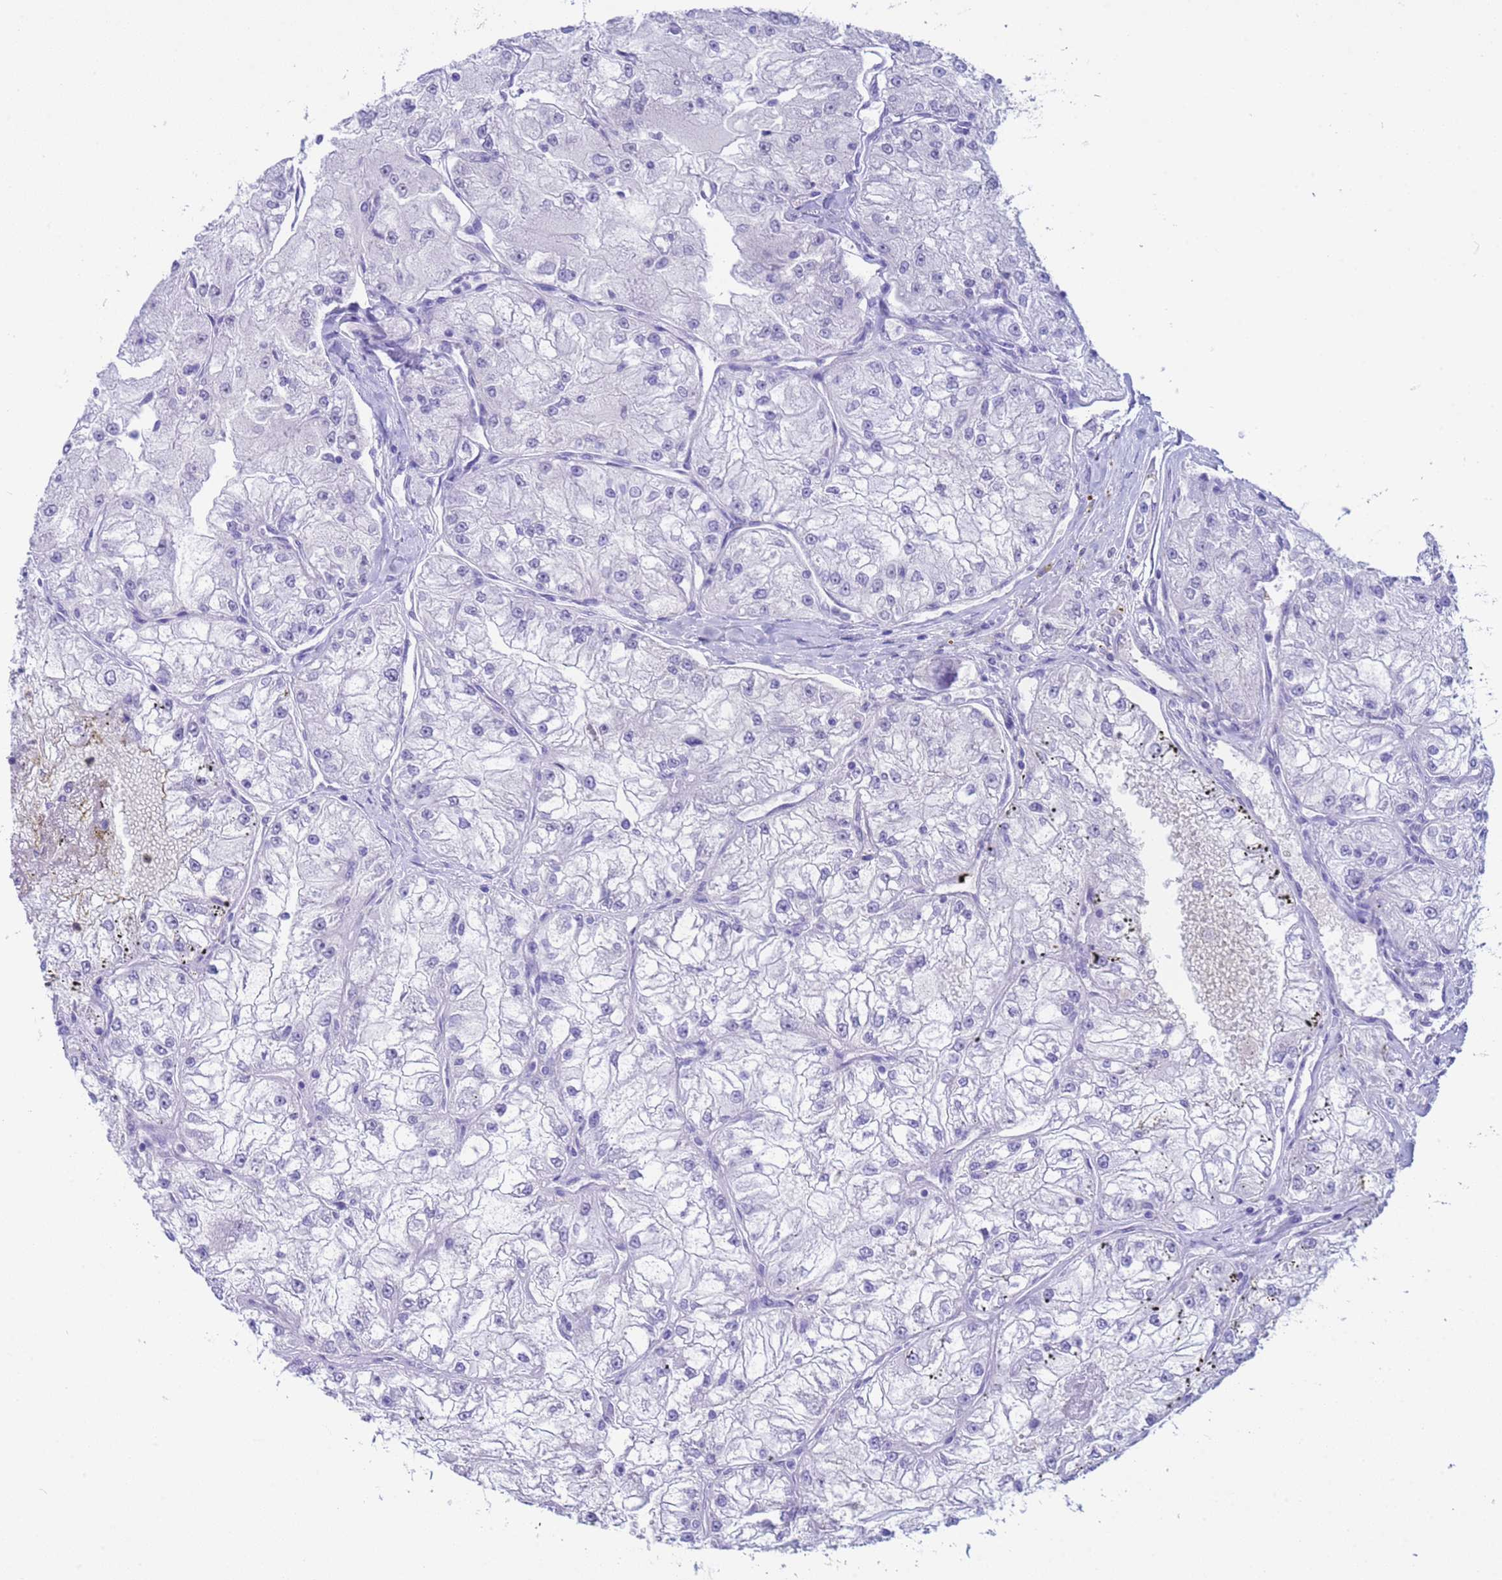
{"staining": {"intensity": "negative", "quantity": "none", "location": "none"}, "tissue": "renal cancer", "cell_type": "Tumor cells", "image_type": "cancer", "snomed": [{"axis": "morphology", "description": "Adenocarcinoma, NOS"}, {"axis": "topography", "description": "Kidney"}], "caption": "The IHC micrograph has no significant expression in tumor cells of renal cancer tissue.", "gene": "CKM", "patient": {"sex": "female", "age": 72}}